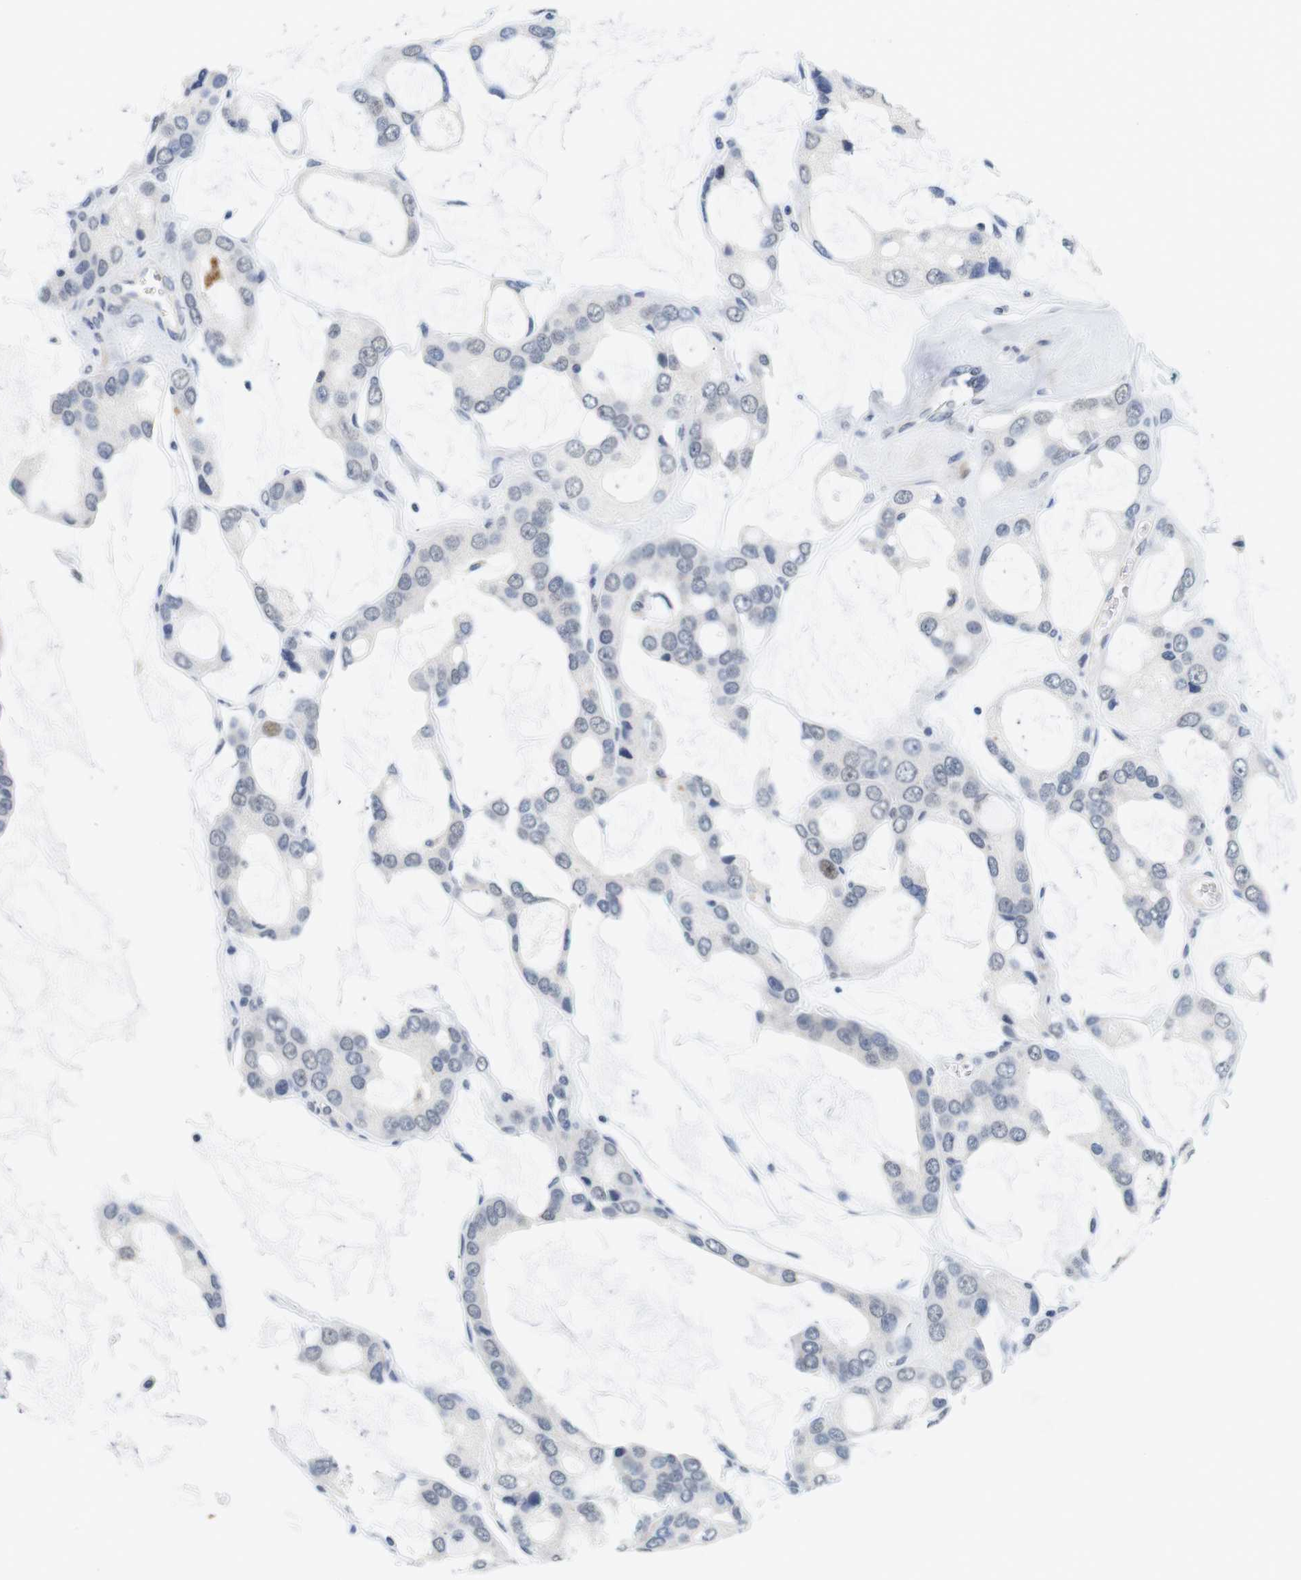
{"staining": {"intensity": "negative", "quantity": "none", "location": "none"}, "tissue": "prostate cancer", "cell_type": "Tumor cells", "image_type": "cancer", "snomed": [{"axis": "morphology", "description": "Adenocarcinoma, High grade"}, {"axis": "topography", "description": "Prostate"}], "caption": "A histopathology image of human prostate cancer (high-grade adenocarcinoma) is negative for staining in tumor cells.", "gene": "SKP2", "patient": {"sex": "male", "age": 67}}